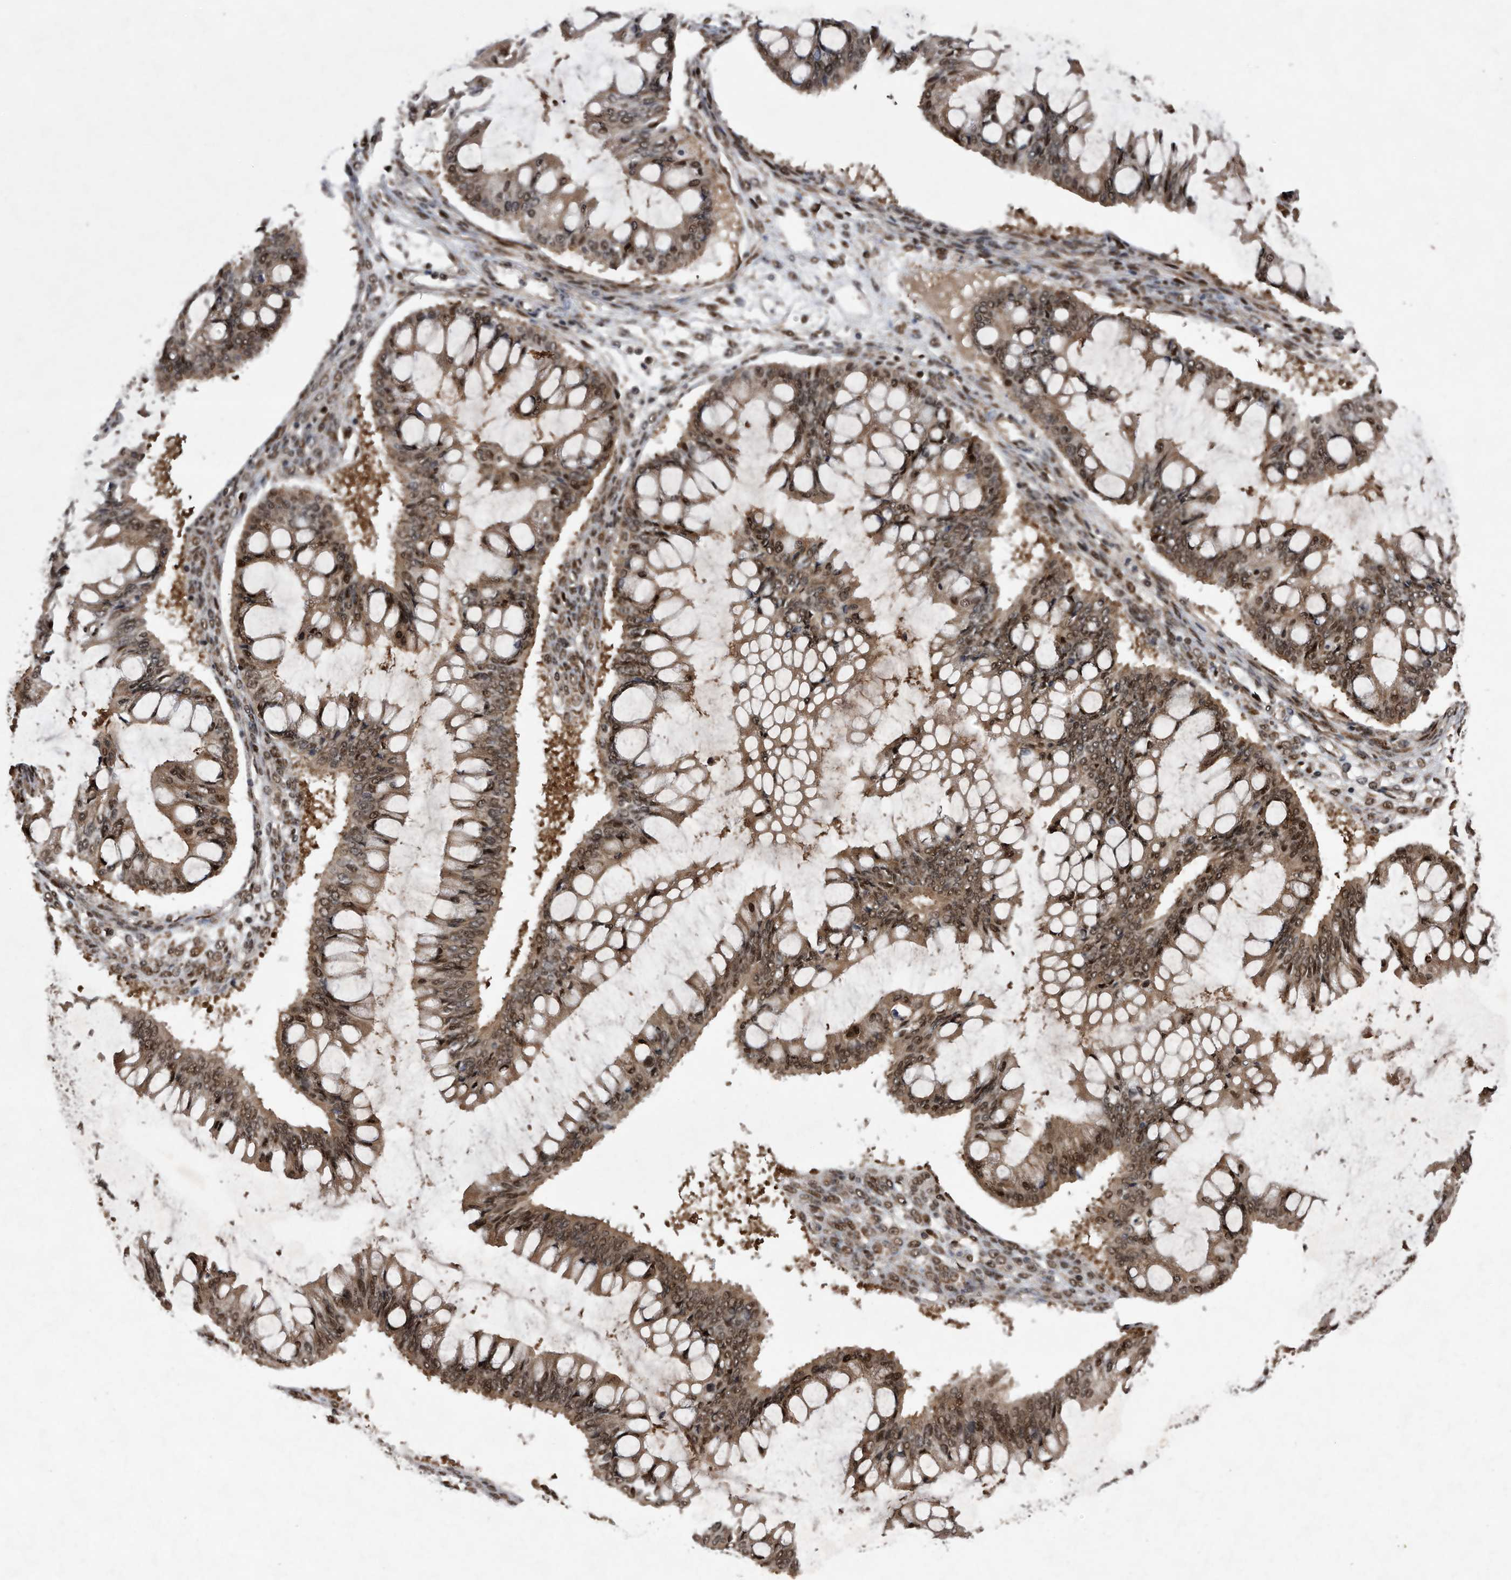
{"staining": {"intensity": "moderate", "quantity": ">75%", "location": "cytoplasmic/membranous,nuclear"}, "tissue": "ovarian cancer", "cell_type": "Tumor cells", "image_type": "cancer", "snomed": [{"axis": "morphology", "description": "Cystadenocarcinoma, mucinous, NOS"}, {"axis": "topography", "description": "Ovary"}], "caption": "Brown immunohistochemical staining in human ovarian cancer exhibits moderate cytoplasmic/membranous and nuclear staining in about >75% of tumor cells.", "gene": "RAD23B", "patient": {"sex": "female", "age": 73}}